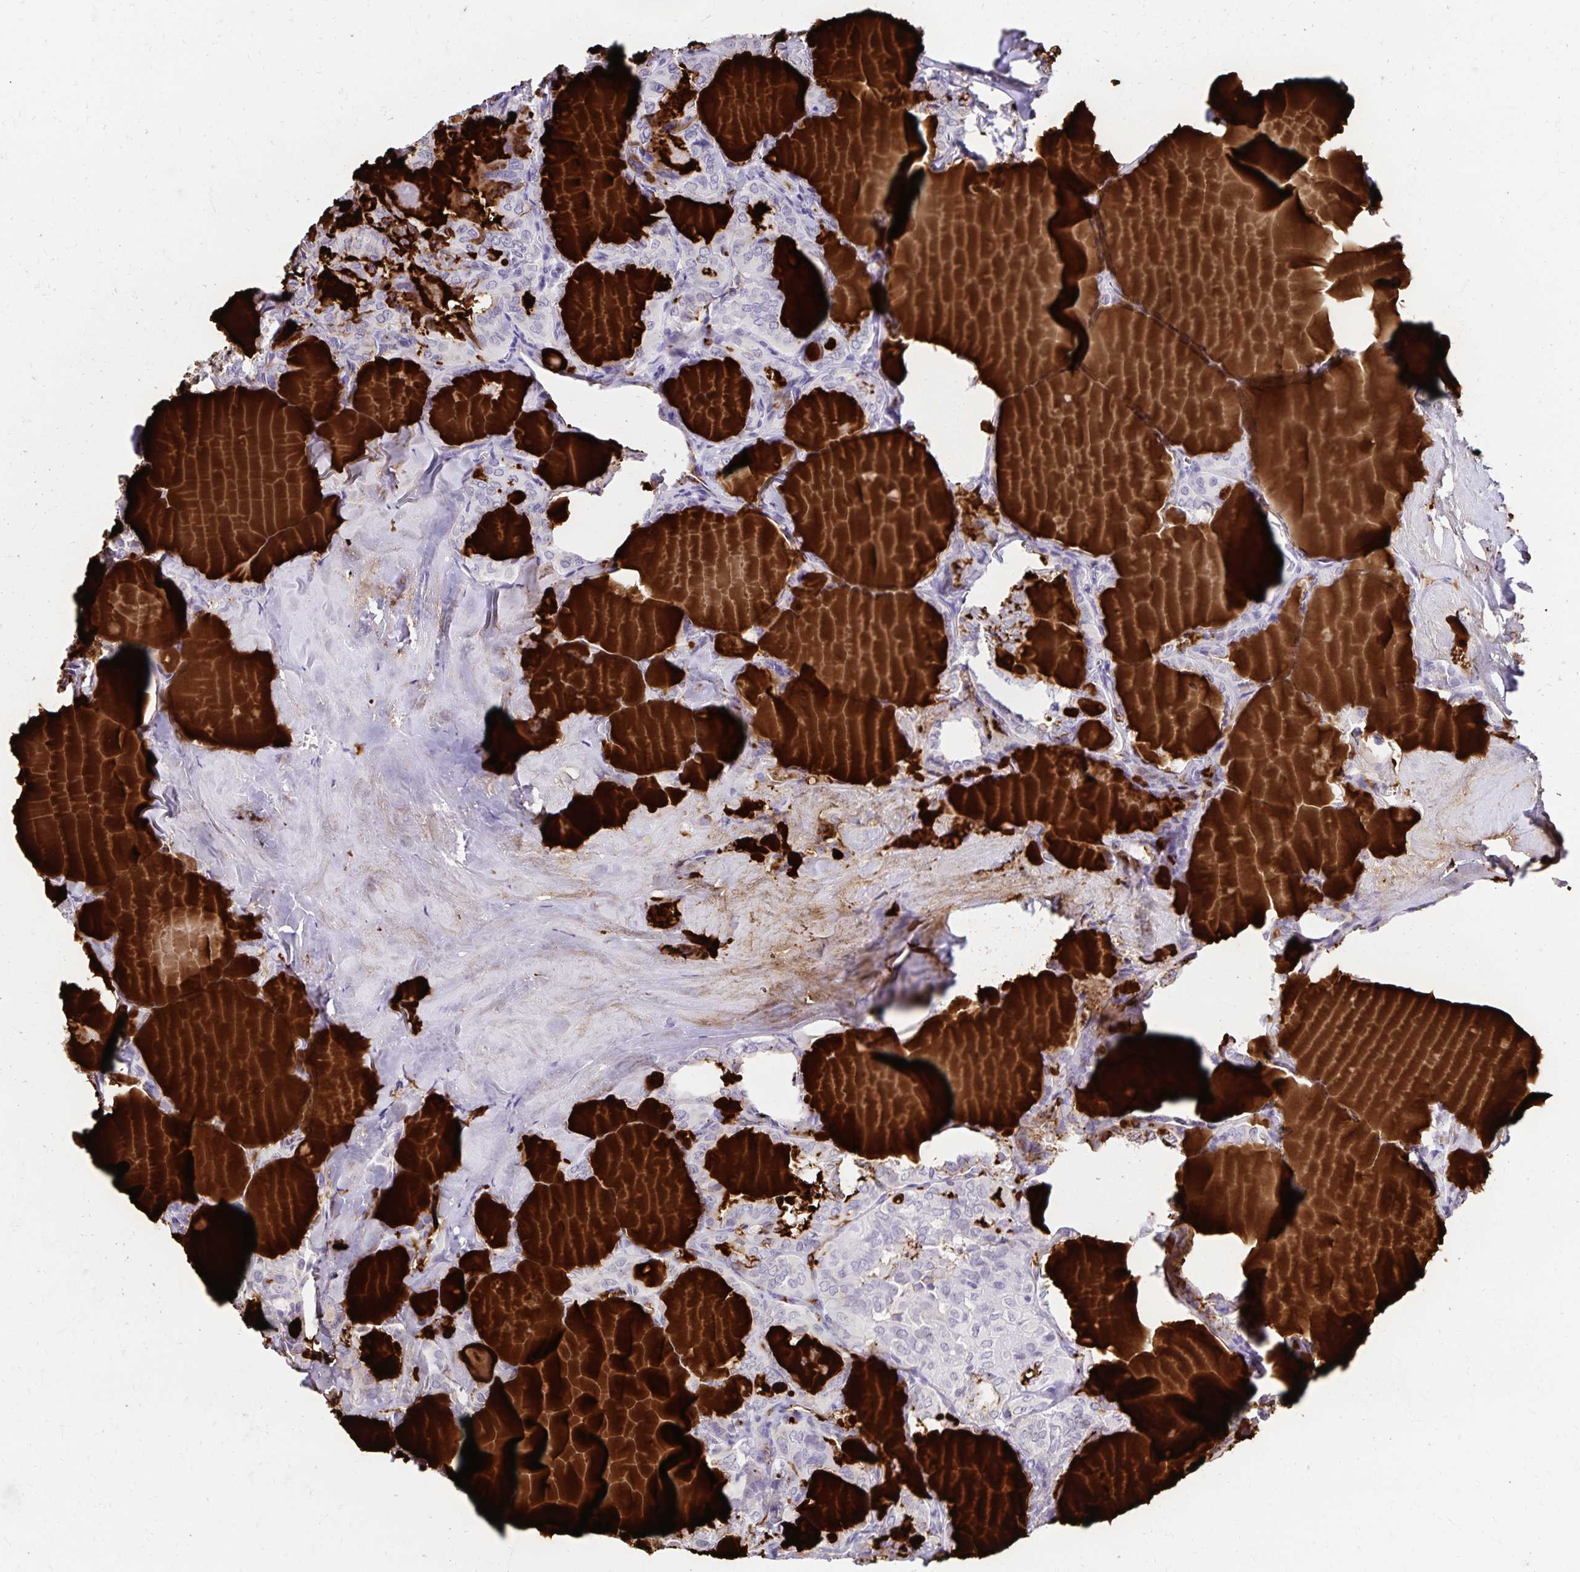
{"staining": {"intensity": "negative", "quantity": "none", "location": "none"}, "tissue": "thyroid cancer", "cell_type": "Tumor cells", "image_type": "cancer", "snomed": [{"axis": "morphology", "description": "Papillary adenocarcinoma, NOS"}, {"axis": "topography", "description": "Thyroid gland"}], "caption": "Tumor cells are negative for brown protein staining in papillary adenocarcinoma (thyroid). The staining is performed using DAB brown chromogen with nuclei counter-stained in using hematoxylin.", "gene": "FAM166C", "patient": {"sex": "male", "age": 30}}